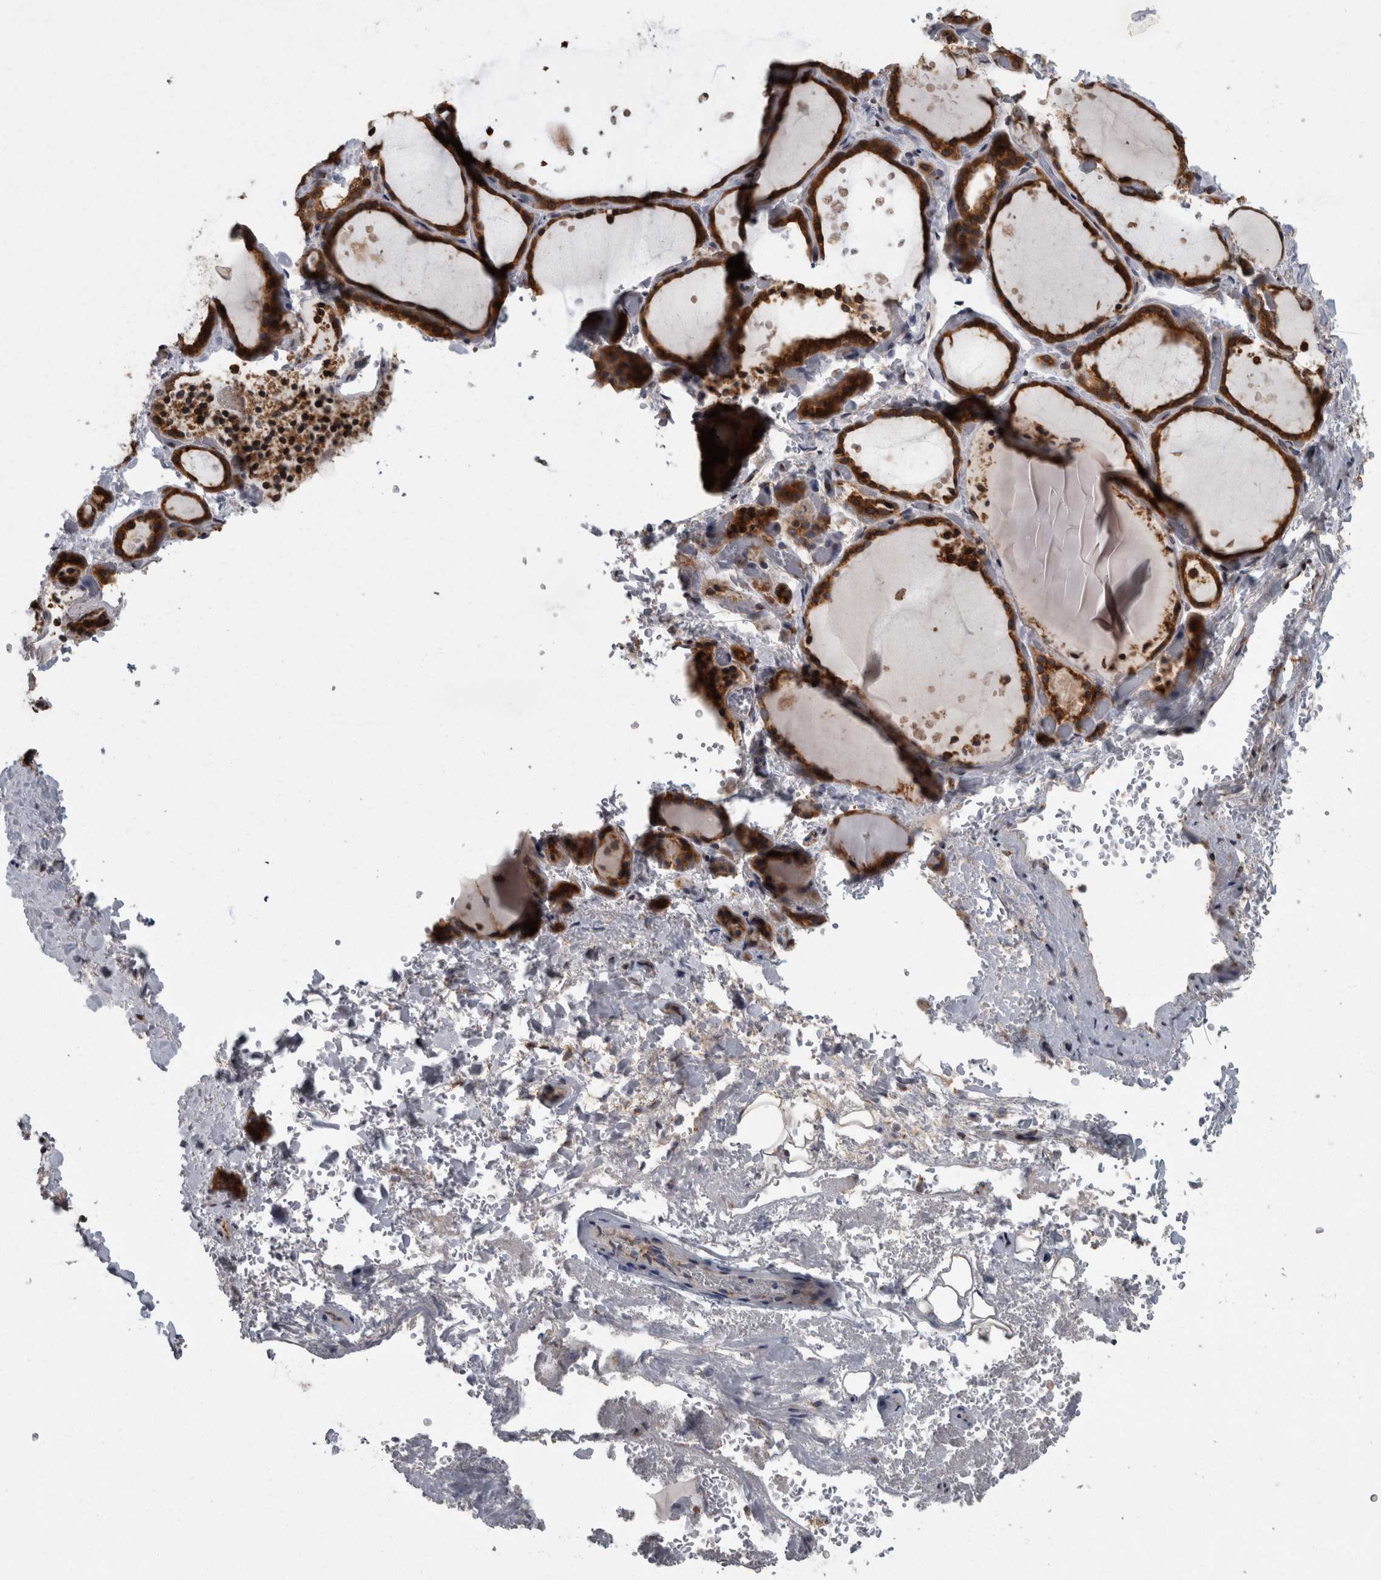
{"staining": {"intensity": "strong", "quantity": ">75%", "location": "cytoplasmic/membranous"}, "tissue": "thyroid gland", "cell_type": "Glandular cells", "image_type": "normal", "snomed": [{"axis": "morphology", "description": "Normal tissue, NOS"}, {"axis": "topography", "description": "Thyroid gland"}], "caption": "A histopathology image of thyroid gland stained for a protein reveals strong cytoplasmic/membranous brown staining in glandular cells. (DAB (3,3'-diaminobenzidine) IHC, brown staining for protein, blue staining for nuclei).", "gene": "LMAN2L", "patient": {"sex": "female", "age": 44}}